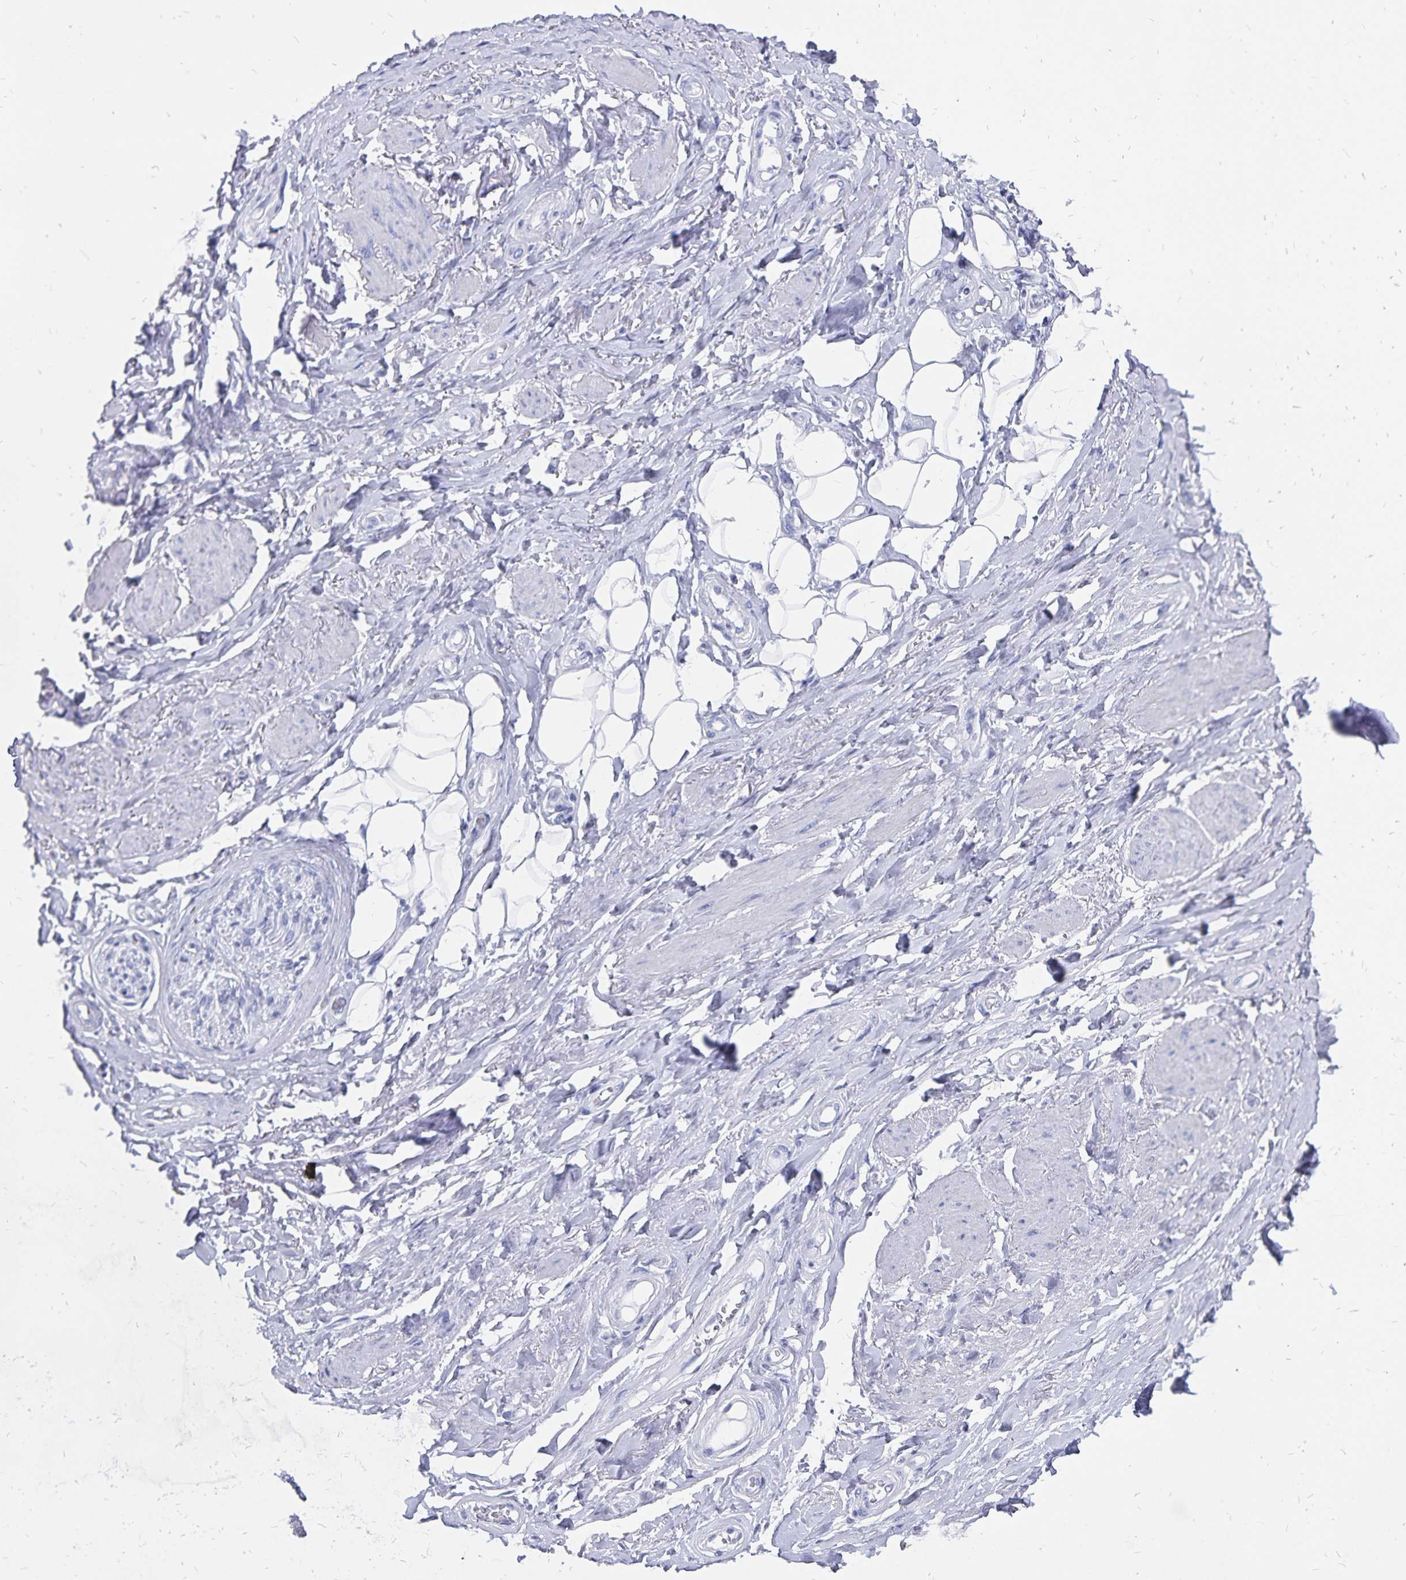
{"staining": {"intensity": "negative", "quantity": "none", "location": "none"}, "tissue": "adipose tissue", "cell_type": "Adipocytes", "image_type": "normal", "snomed": [{"axis": "morphology", "description": "Normal tissue, NOS"}, {"axis": "topography", "description": "Anal"}, {"axis": "topography", "description": "Peripheral nerve tissue"}], "caption": "High magnification brightfield microscopy of unremarkable adipose tissue stained with DAB (brown) and counterstained with hematoxylin (blue): adipocytes show no significant staining. (Immunohistochemistry (ihc), brightfield microscopy, high magnification).", "gene": "ADH1A", "patient": {"sex": "male", "age": 53}}